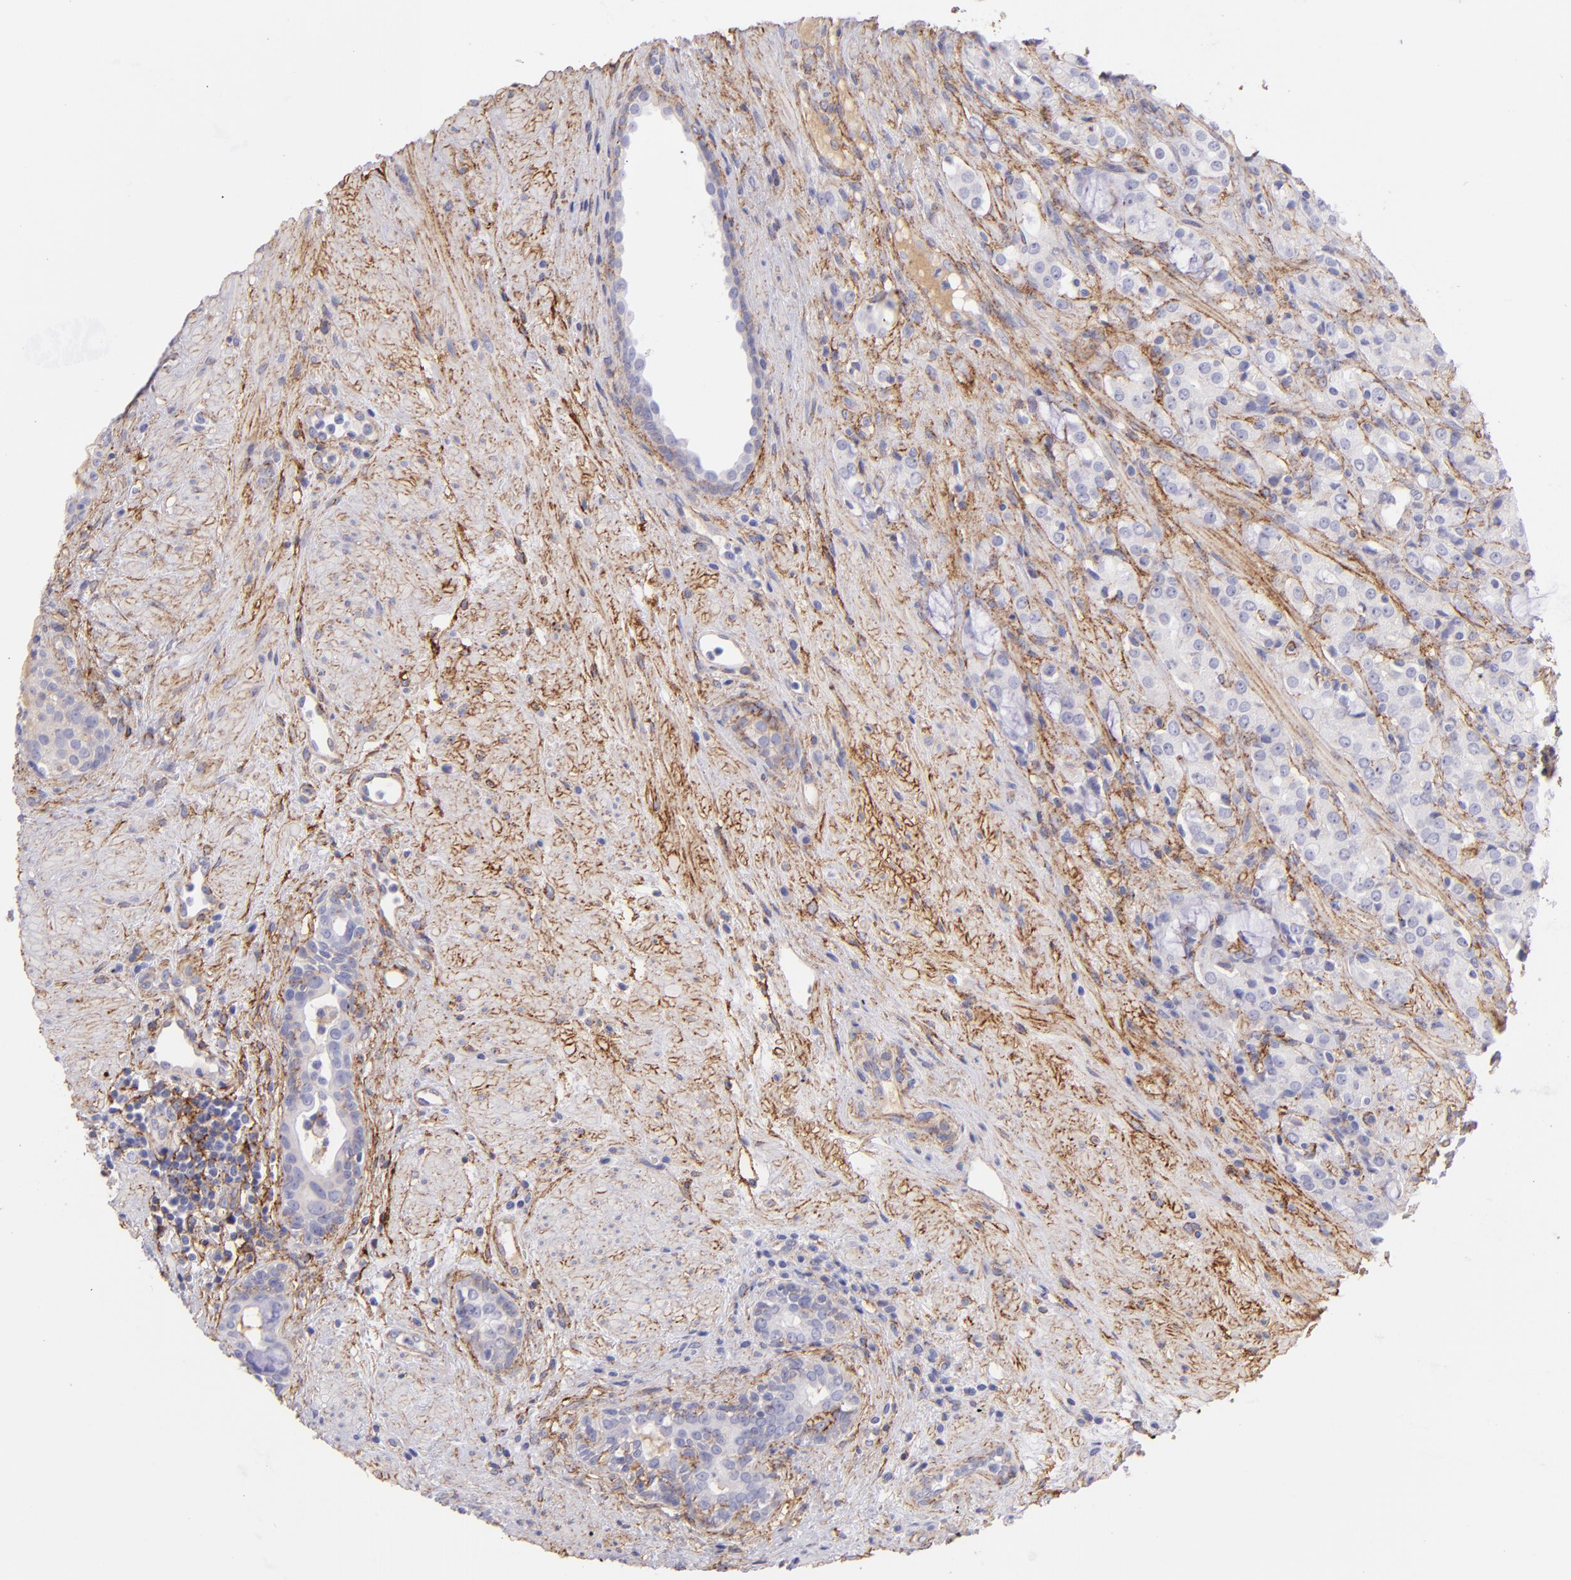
{"staining": {"intensity": "negative", "quantity": "none", "location": "none"}, "tissue": "prostate cancer", "cell_type": "Tumor cells", "image_type": "cancer", "snomed": [{"axis": "morphology", "description": "Adenocarcinoma, High grade"}, {"axis": "topography", "description": "Prostate"}], "caption": "A photomicrograph of human prostate cancer (adenocarcinoma (high-grade)) is negative for staining in tumor cells.", "gene": "CD81", "patient": {"sex": "male", "age": 72}}